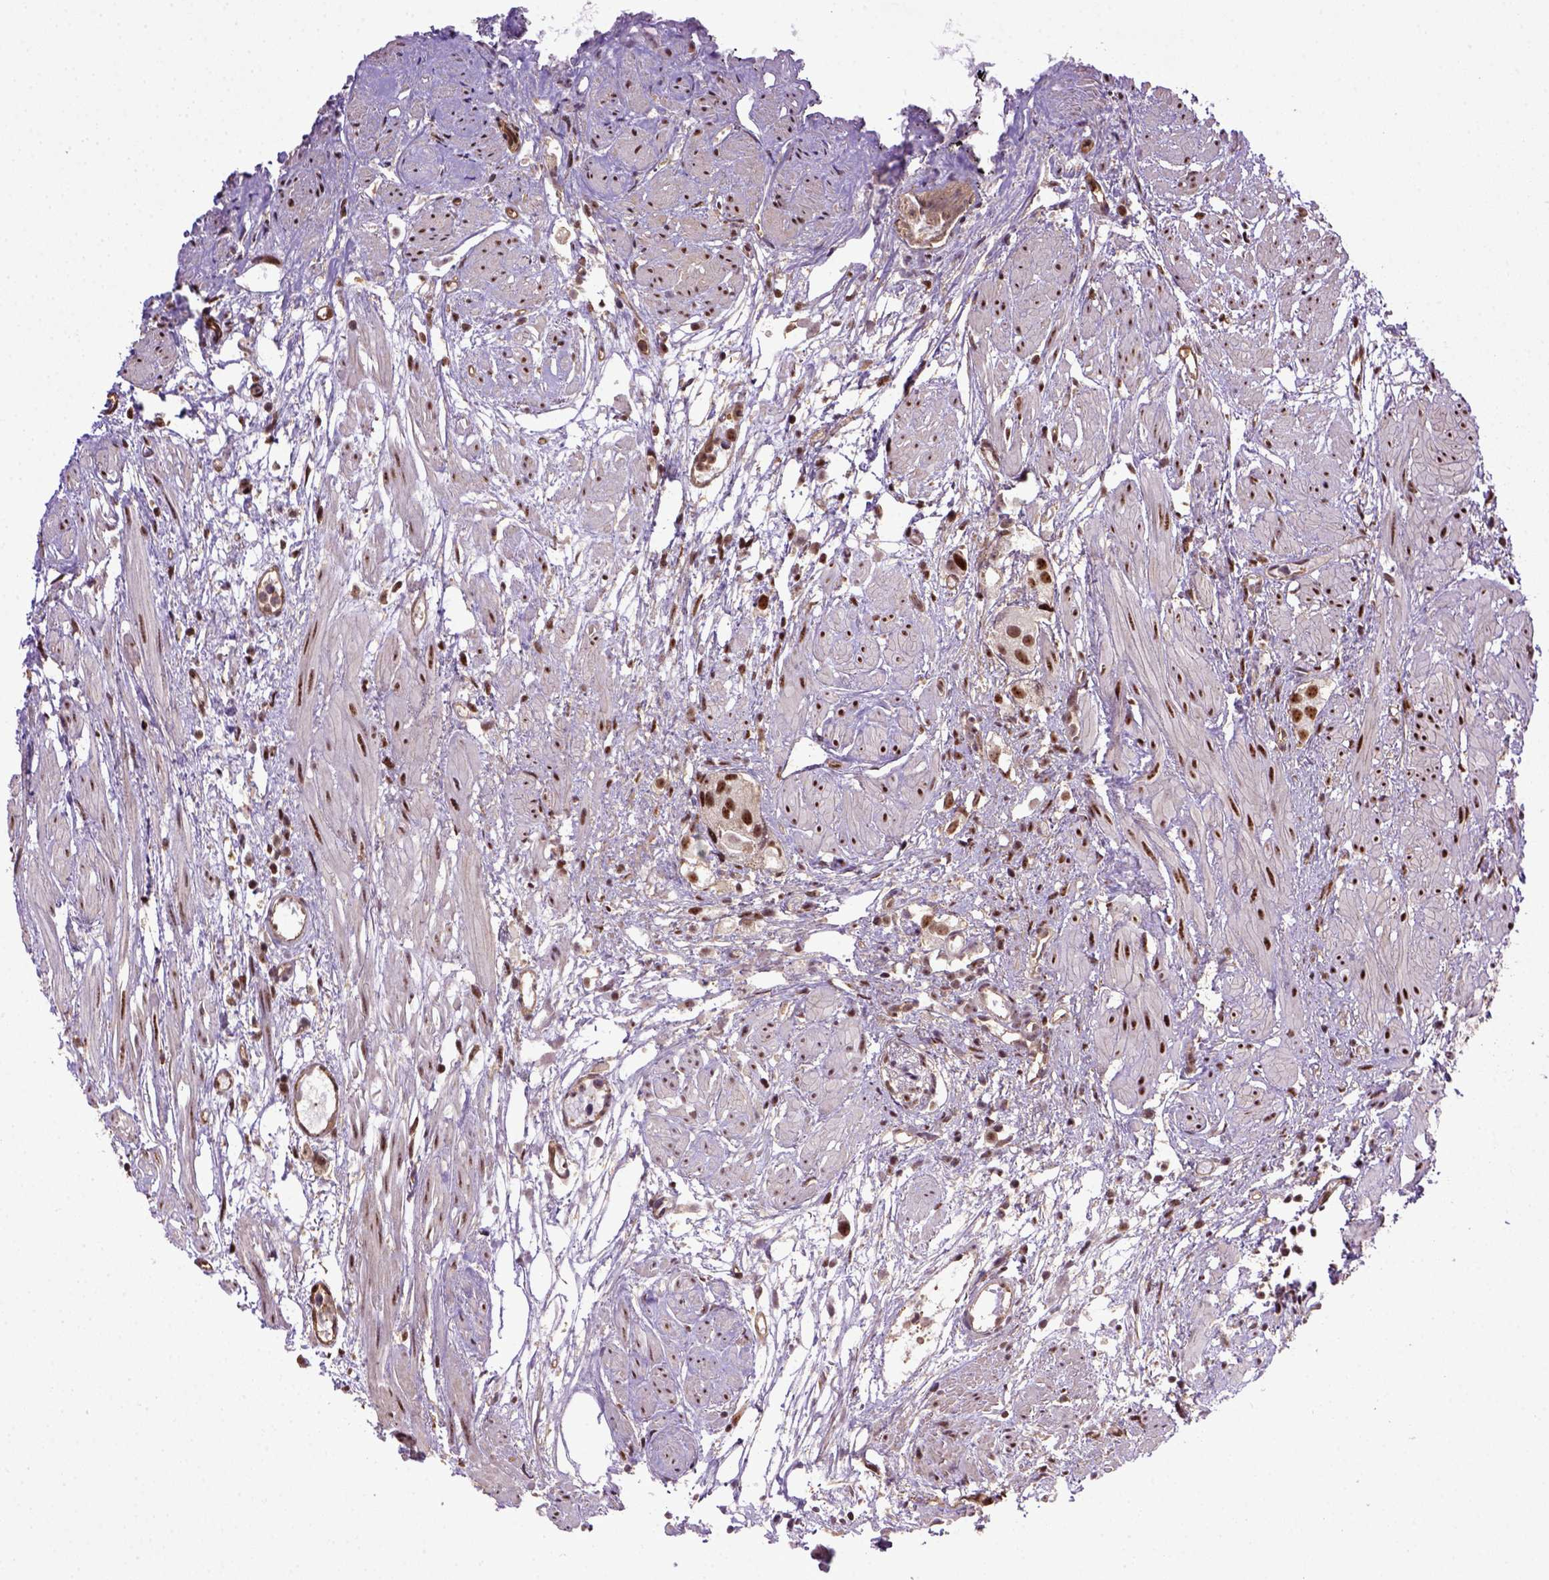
{"staining": {"intensity": "strong", "quantity": ">75%", "location": "nuclear"}, "tissue": "prostate cancer", "cell_type": "Tumor cells", "image_type": "cancer", "snomed": [{"axis": "morphology", "description": "Adenocarcinoma, High grade"}, {"axis": "topography", "description": "Prostate"}], "caption": "Immunohistochemical staining of prostate cancer reveals high levels of strong nuclear protein expression in about >75% of tumor cells.", "gene": "PPIG", "patient": {"sex": "male", "age": 68}}